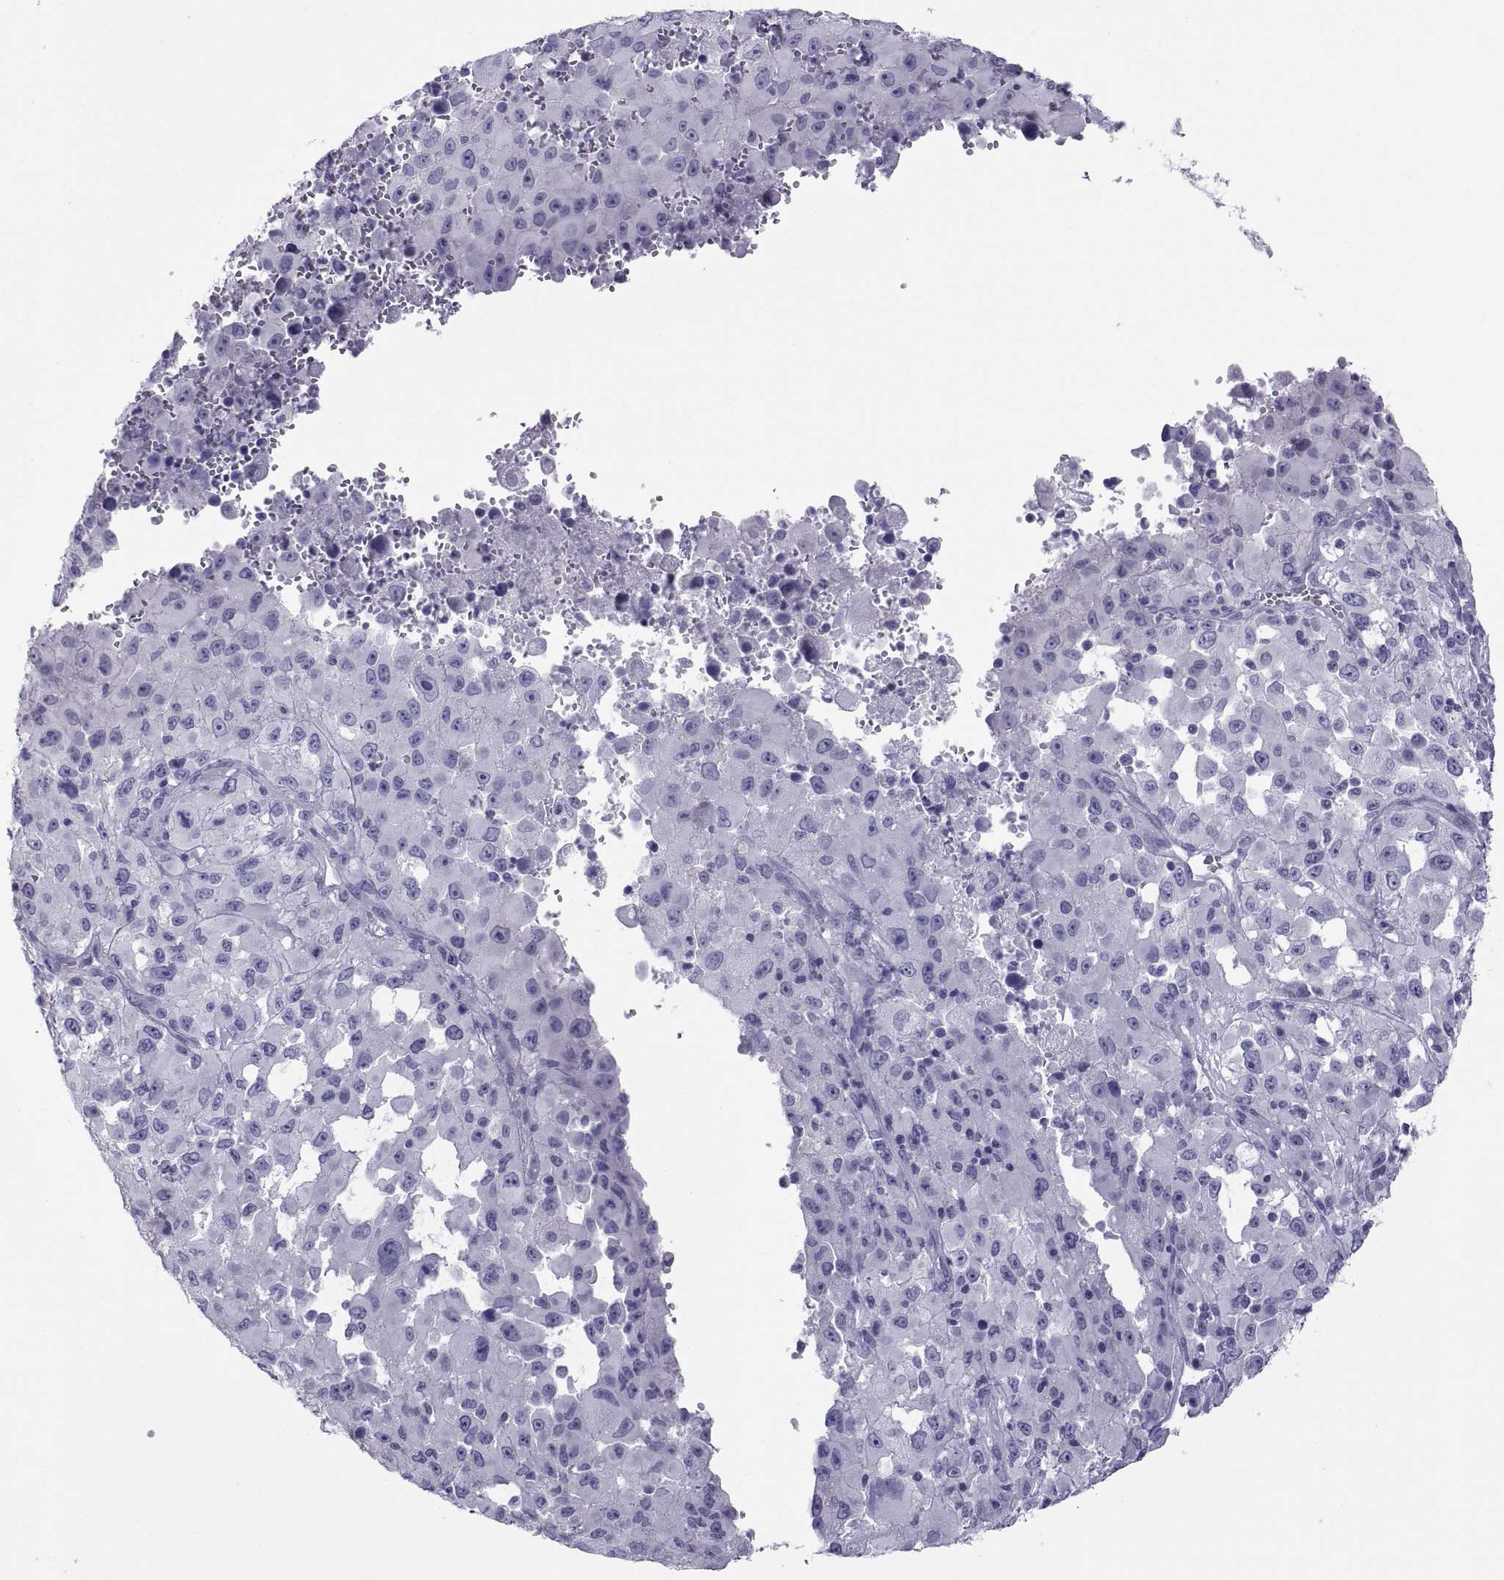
{"staining": {"intensity": "negative", "quantity": "none", "location": "none"}, "tissue": "melanoma", "cell_type": "Tumor cells", "image_type": "cancer", "snomed": [{"axis": "morphology", "description": "Malignant melanoma, Metastatic site"}, {"axis": "topography", "description": "Soft tissue"}], "caption": "This is a histopathology image of IHC staining of melanoma, which shows no expression in tumor cells.", "gene": "RNASE12", "patient": {"sex": "male", "age": 50}}